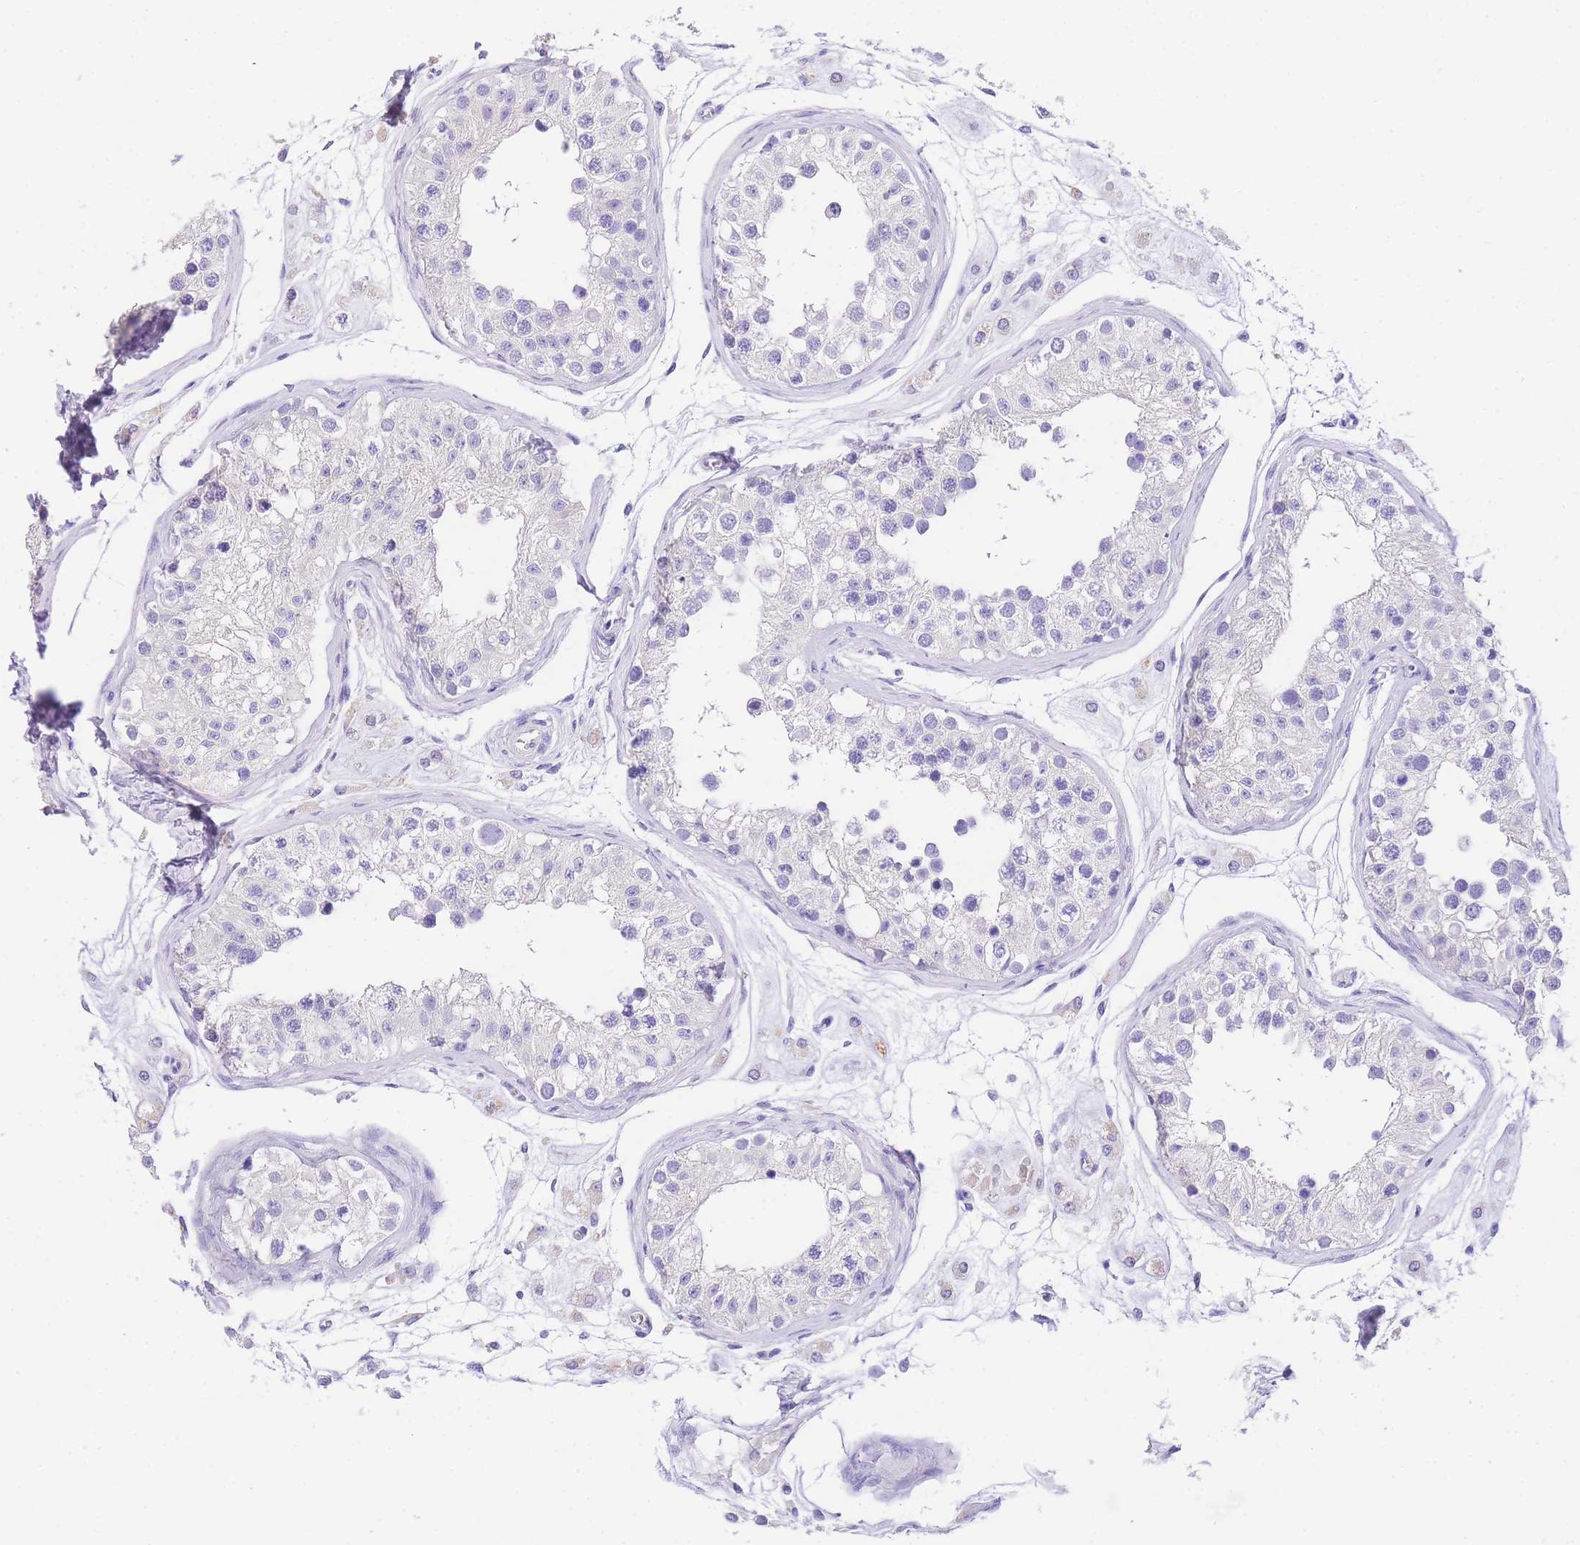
{"staining": {"intensity": "negative", "quantity": "none", "location": "none"}, "tissue": "testis", "cell_type": "Cells in seminiferous ducts", "image_type": "normal", "snomed": [{"axis": "morphology", "description": "Normal tissue, NOS"}, {"axis": "morphology", "description": "Adenocarcinoma, metastatic, NOS"}, {"axis": "topography", "description": "Testis"}], "caption": "Photomicrograph shows no significant protein staining in cells in seminiferous ducts of unremarkable testis.", "gene": "EPN2", "patient": {"sex": "male", "age": 26}}